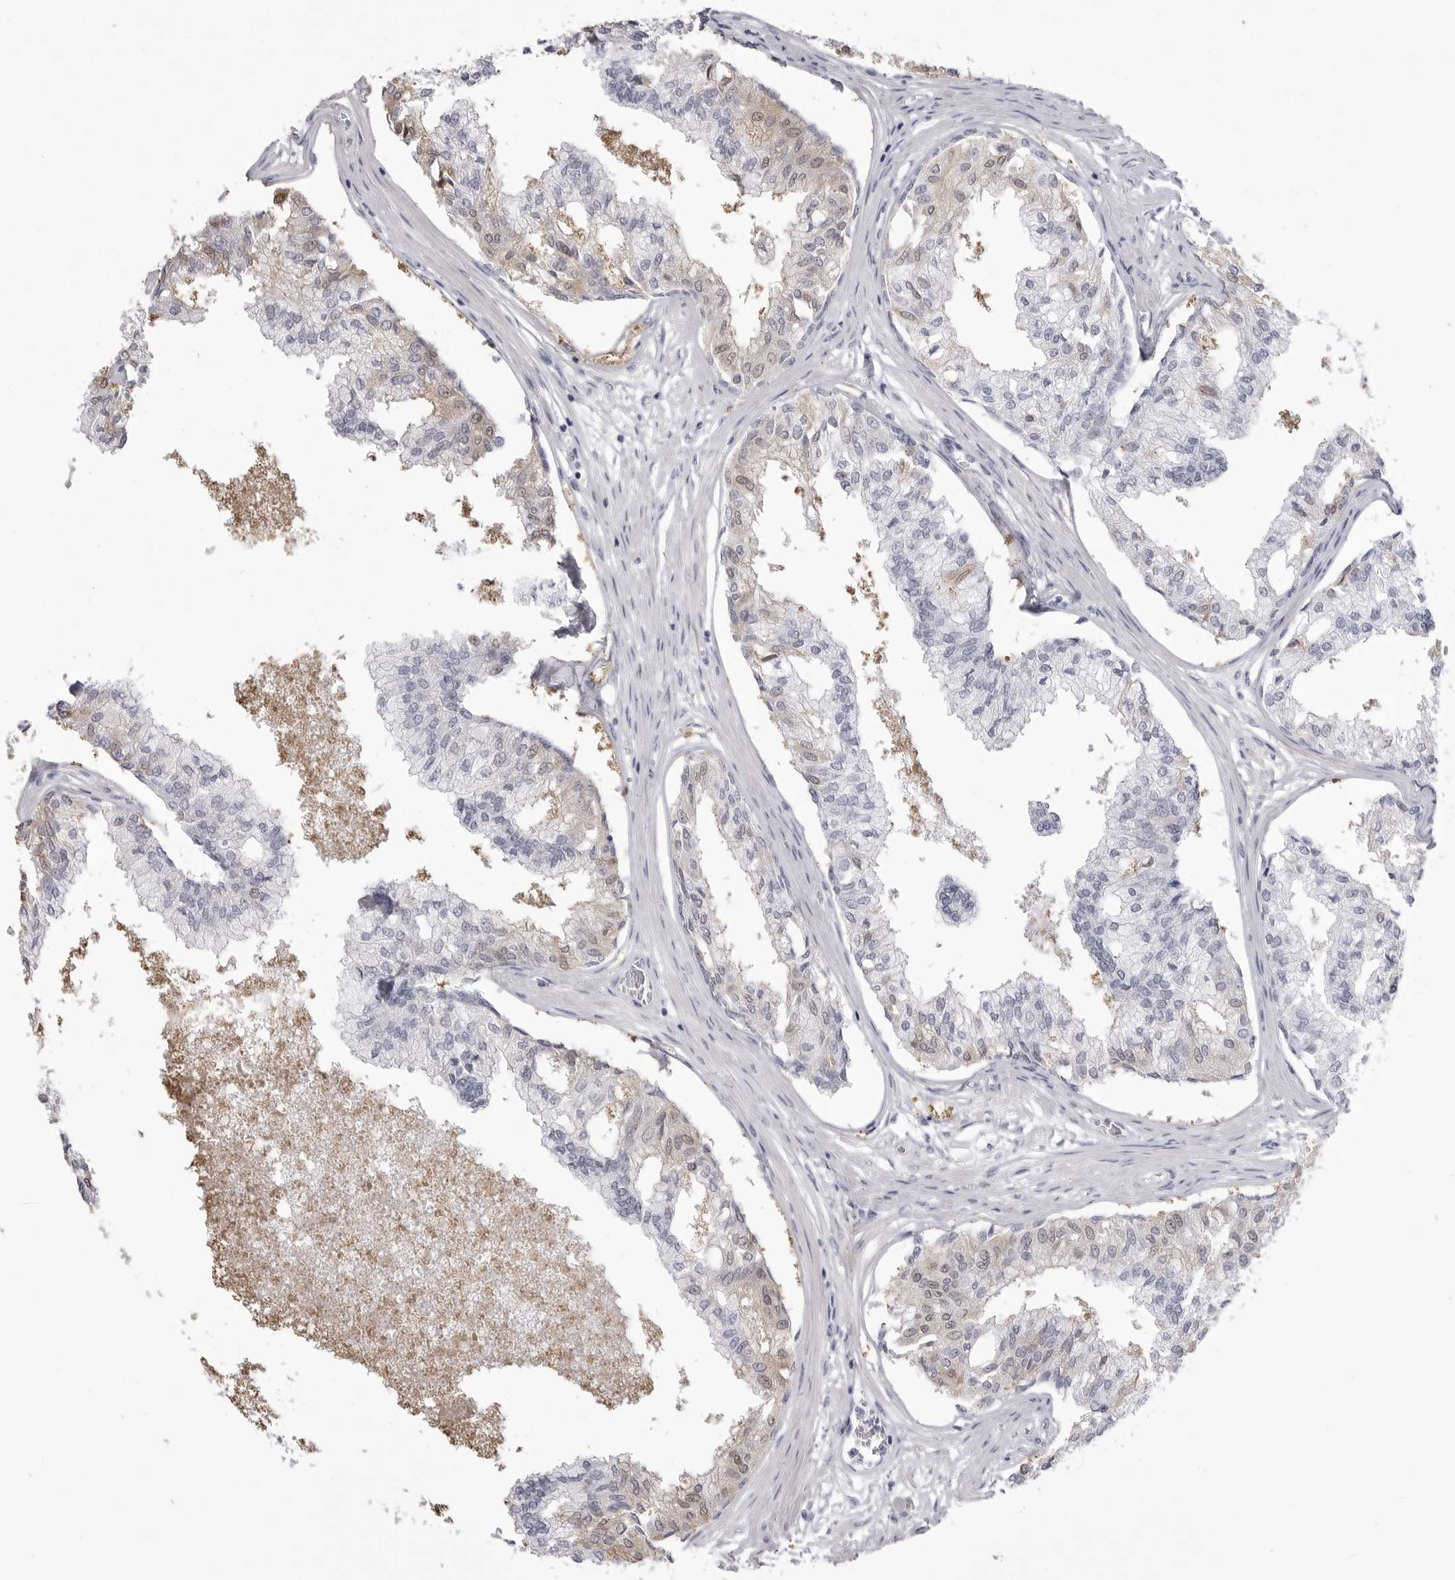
{"staining": {"intensity": "strong", "quantity": "25%-75%", "location": "cytoplasmic/membranous"}, "tissue": "prostate", "cell_type": "Glandular cells", "image_type": "normal", "snomed": [{"axis": "morphology", "description": "Normal tissue, NOS"}, {"axis": "topography", "description": "Prostate"}, {"axis": "topography", "description": "Seminal veicle"}], "caption": "Glandular cells show high levels of strong cytoplasmic/membranous positivity in about 25%-75% of cells in normal prostate.", "gene": "TUFM", "patient": {"sex": "male", "age": 60}}